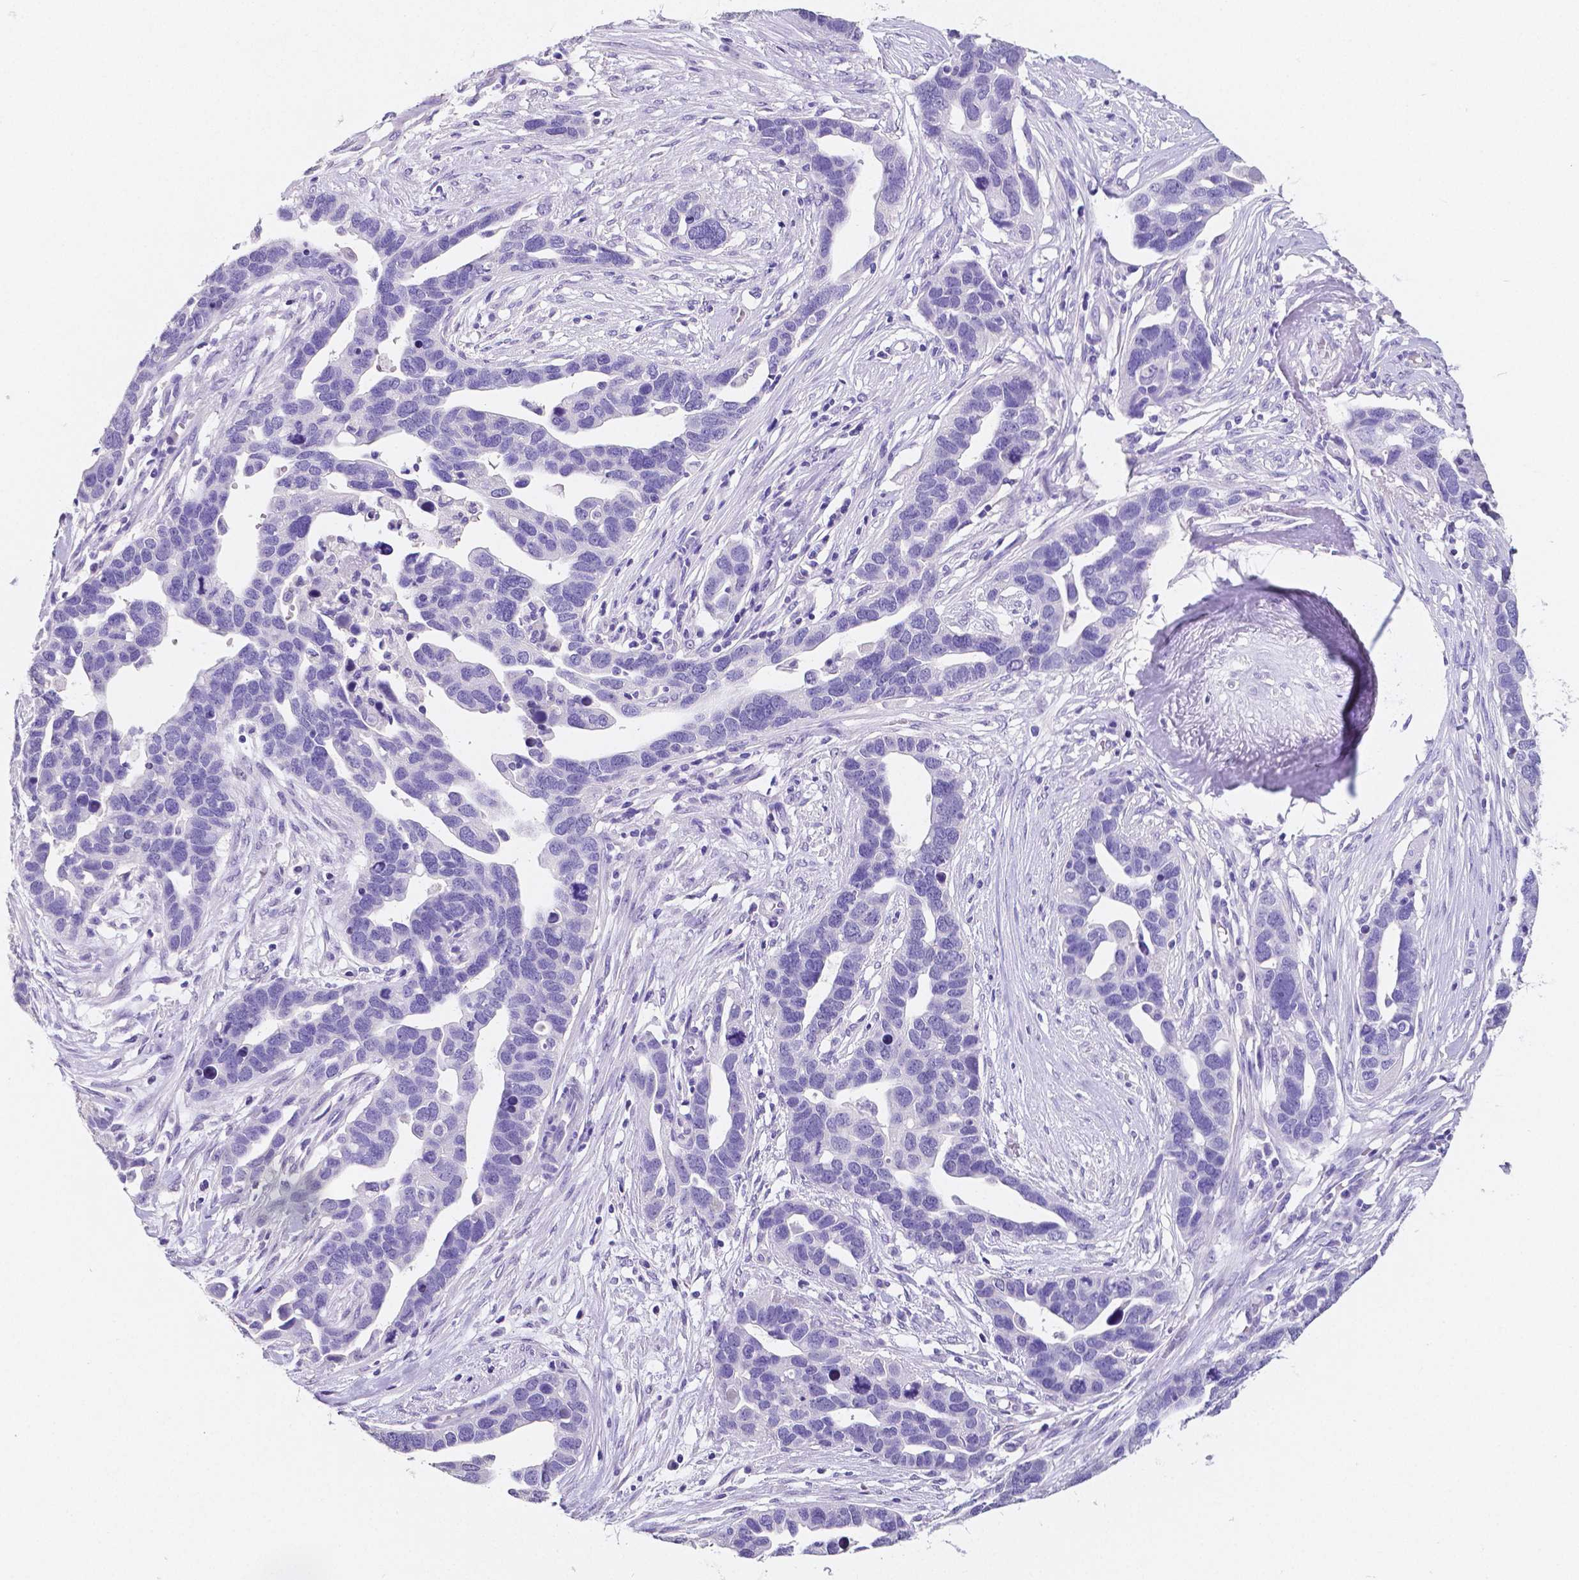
{"staining": {"intensity": "negative", "quantity": "none", "location": "none"}, "tissue": "ovarian cancer", "cell_type": "Tumor cells", "image_type": "cancer", "snomed": [{"axis": "morphology", "description": "Cystadenocarcinoma, serous, NOS"}, {"axis": "topography", "description": "Ovary"}], "caption": "Immunohistochemistry (IHC) histopathology image of neoplastic tissue: human serous cystadenocarcinoma (ovarian) stained with DAB demonstrates no significant protein expression in tumor cells. (IHC, brightfield microscopy, high magnification).", "gene": "SATB2", "patient": {"sex": "female", "age": 54}}